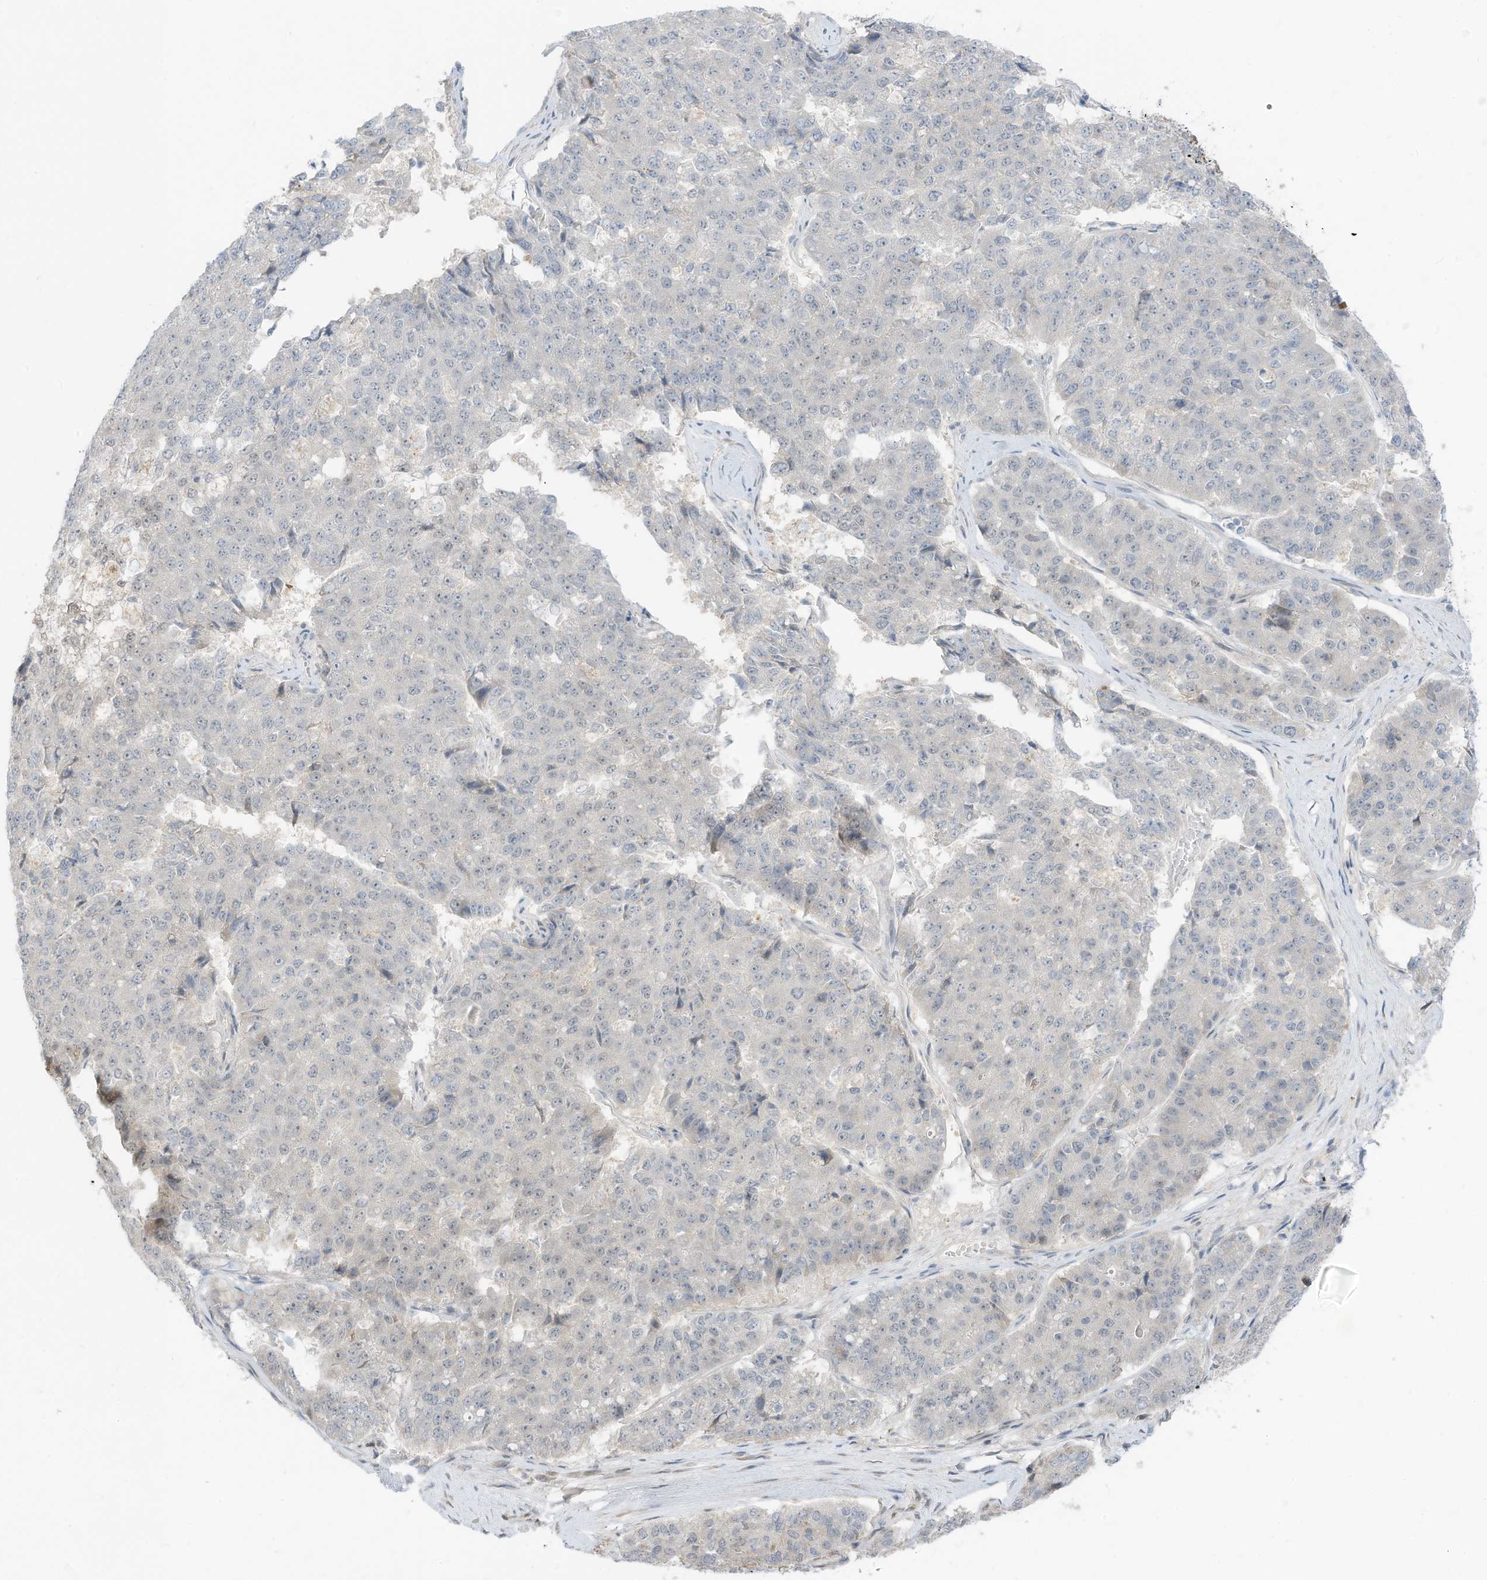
{"staining": {"intensity": "negative", "quantity": "none", "location": "none"}, "tissue": "pancreatic cancer", "cell_type": "Tumor cells", "image_type": "cancer", "snomed": [{"axis": "morphology", "description": "Adenocarcinoma, NOS"}, {"axis": "topography", "description": "Pancreas"}], "caption": "This is an immunohistochemistry photomicrograph of human pancreatic cancer. There is no staining in tumor cells.", "gene": "ASPRV1", "patient": {"sex": "male", "age": 50}}